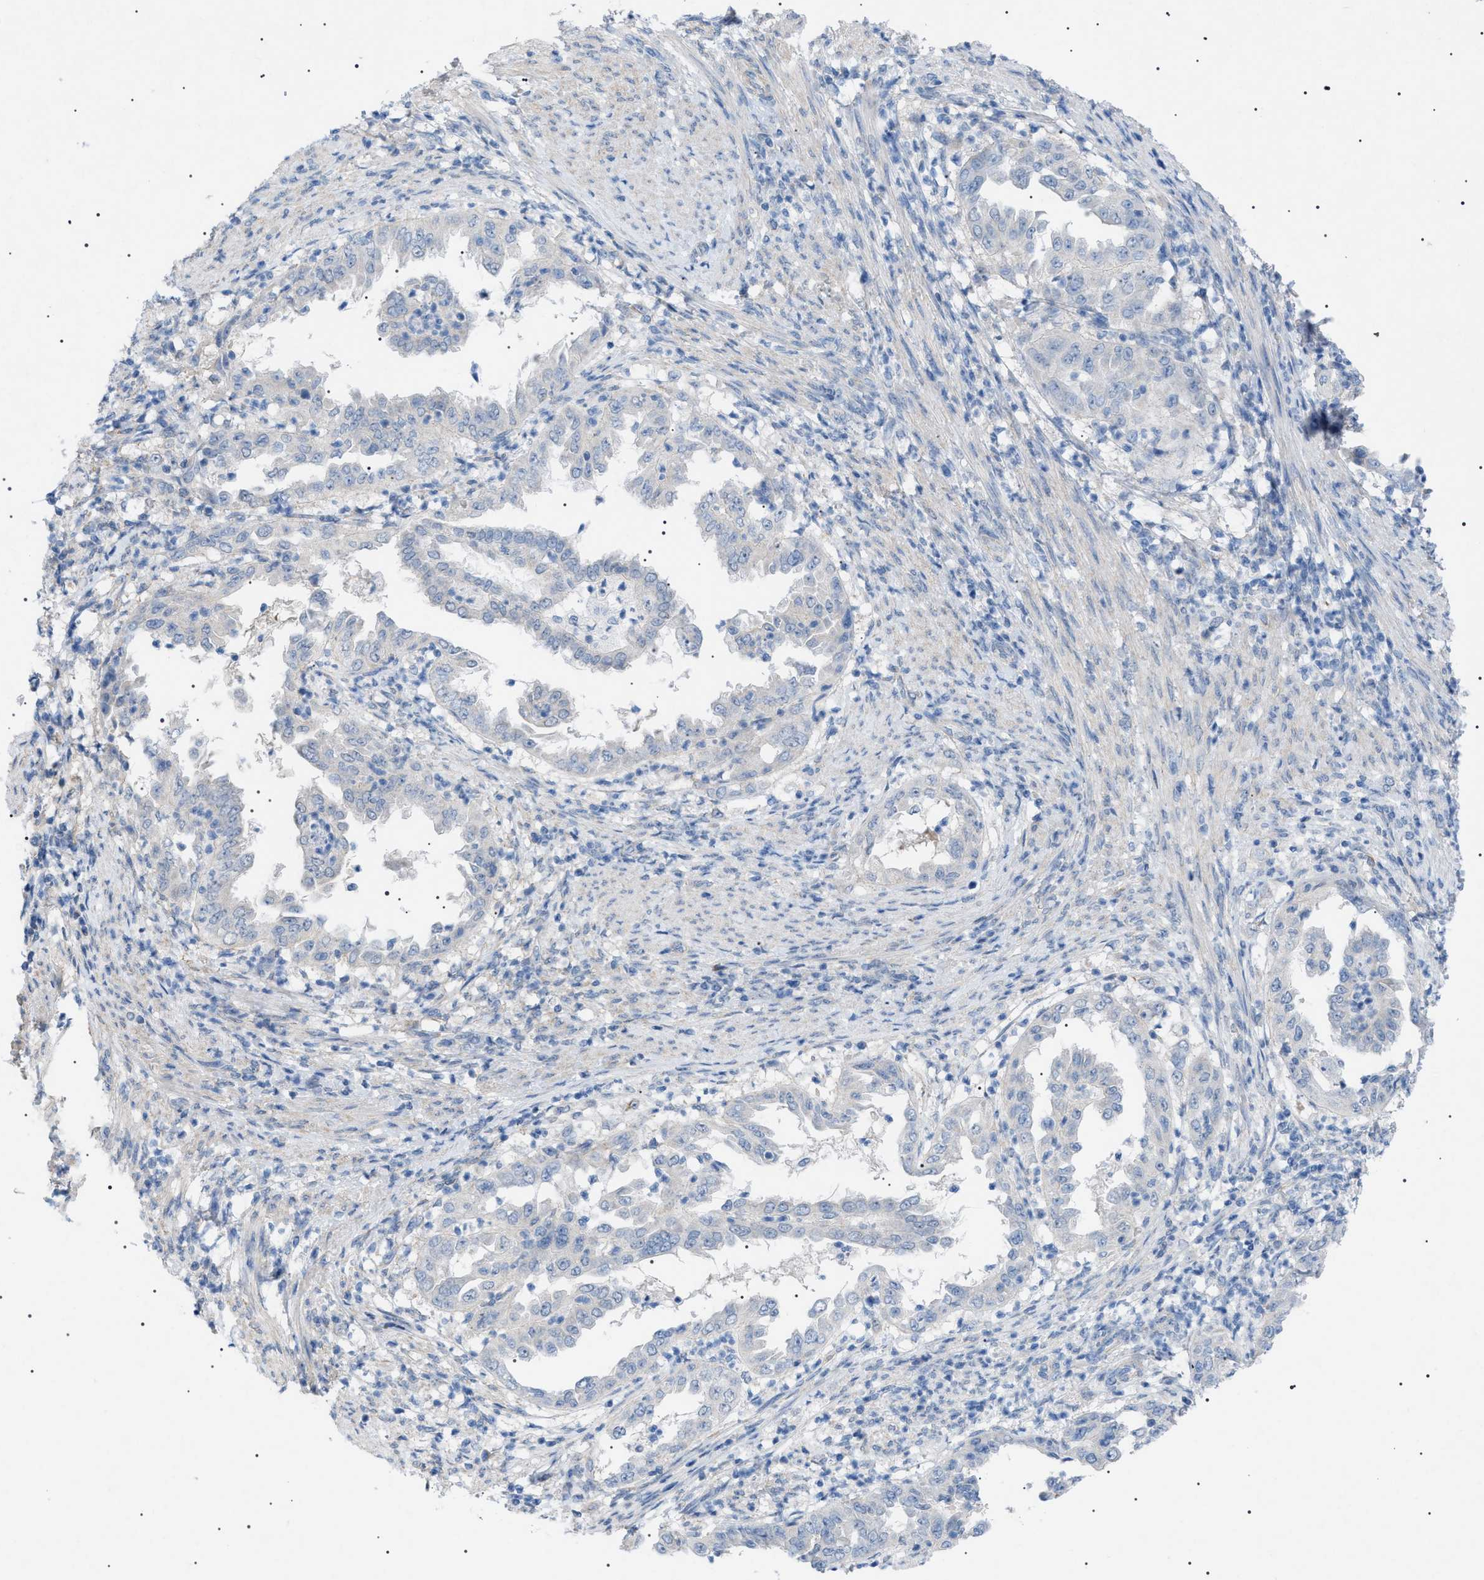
{"staining": {"intensity": "negative", "quantity": "none", "location": "none"}, "tissue": "endometrial cancer", "cell_type": "Tumor cells", "image_type": "cancer", "snomed": [{"axis": "morphology", "description": "Adenocarcinoma, NOS"}, {"axis": "topography", "description": "Endometrium"}], "caption": "An image of human endometrial adenocarcinoma is negative for staining in tumor cells.", "gene": "ADAMTS1", "patient": {"sex": "female", "age": 85}}